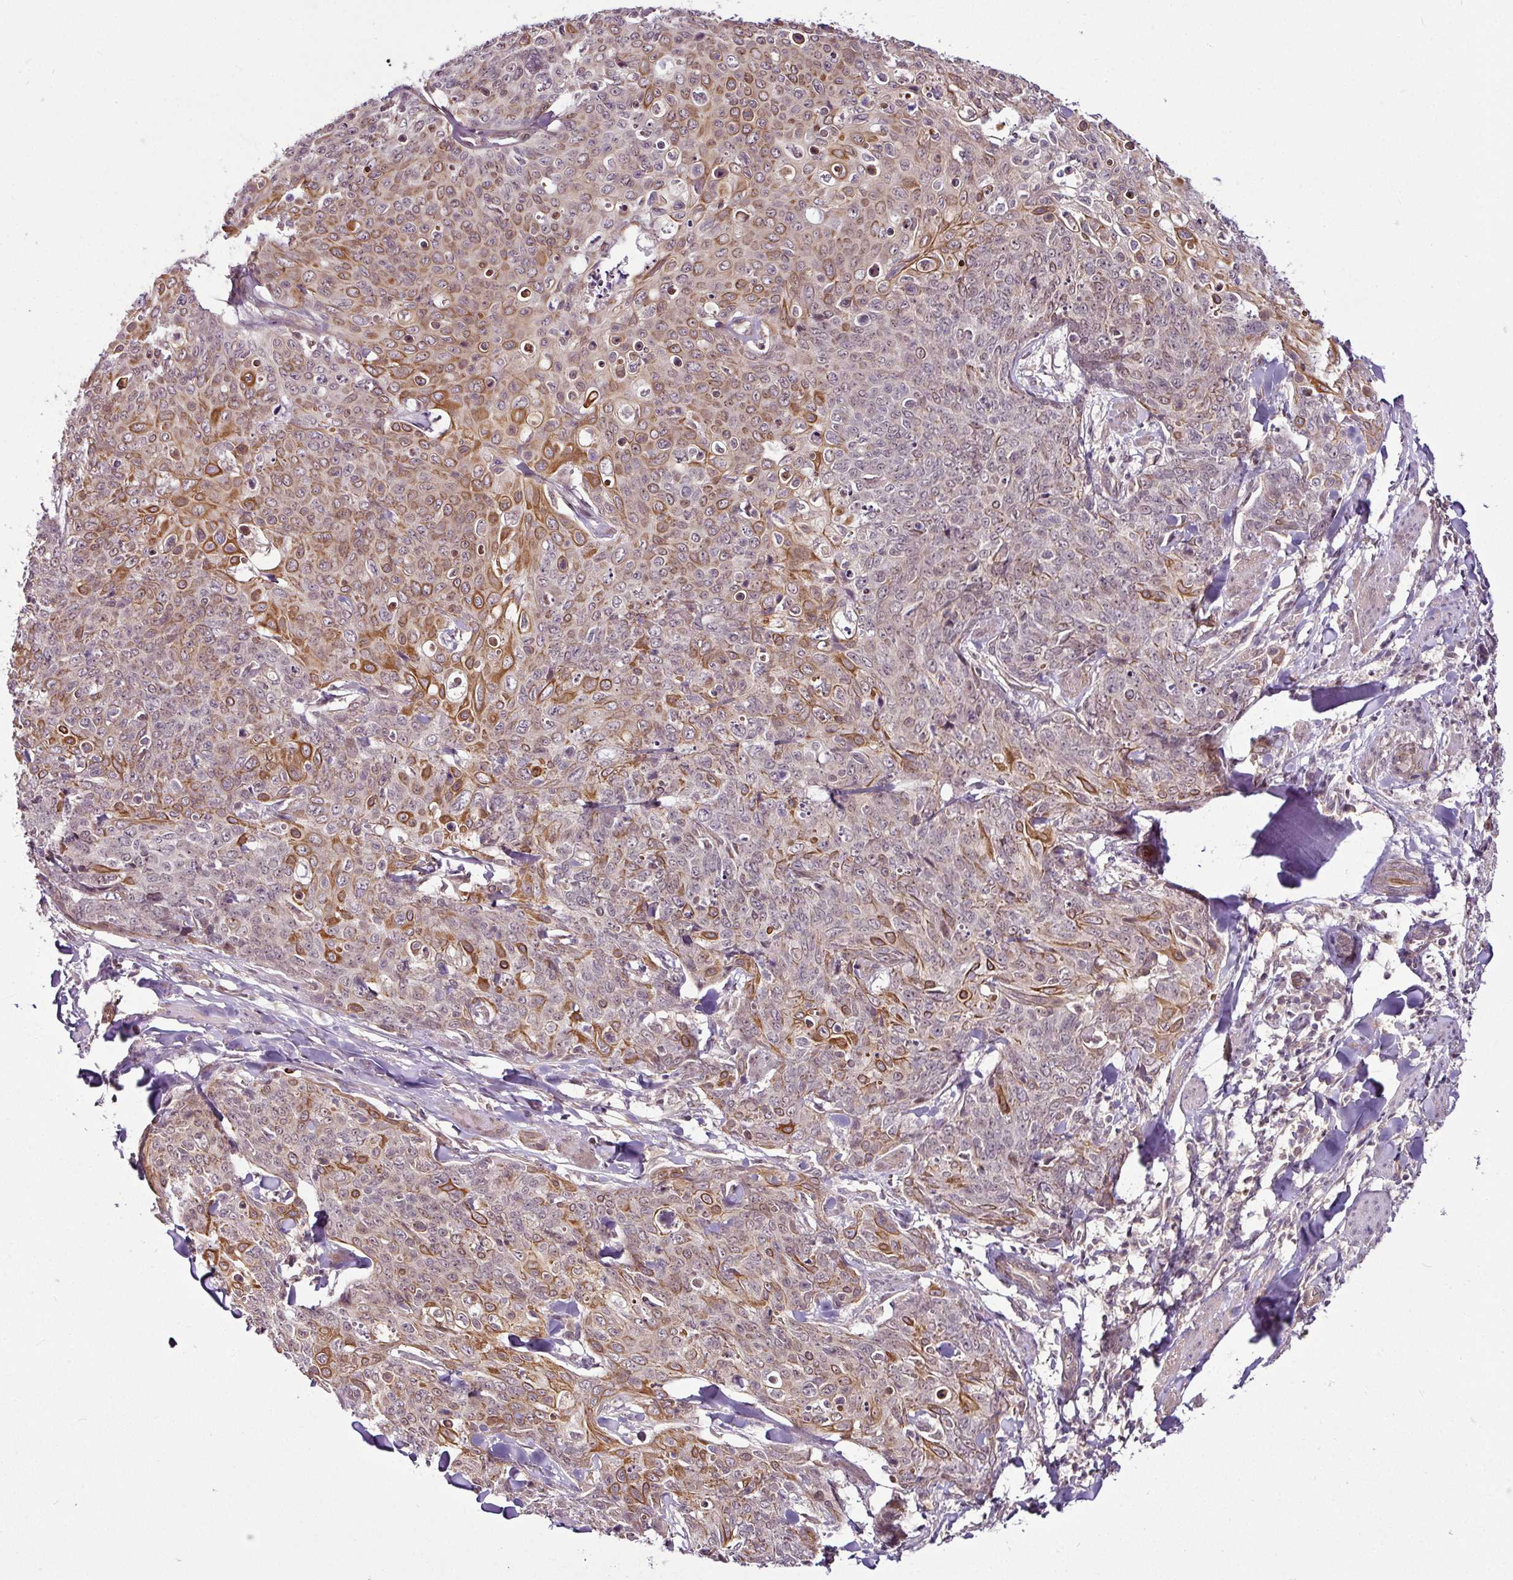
{"staining": {"intensity": "moderate", "quantity": ">75%", "location": "cytoplasmic/membranous,nuclear"}, "tissue": "skin cancer", "cell_type": "Tumor cells", "image_type": "cancer", "snomed": [{"axis": "morphology", "description": "Squamous cell carcinoma, NOS"}, {"axis": "topography", "description": "Skin"}, {"axis": "topography", "description": "Vulva"}], "caption": "Skin squamous cell carcinoma stained with a brown dye displays moderate cytoplasmic/membranous and nuclear positive staining in about >75% of tumor cells.", "gene": "DCAF13", "patient": {"sex": "female", "age": 85}}